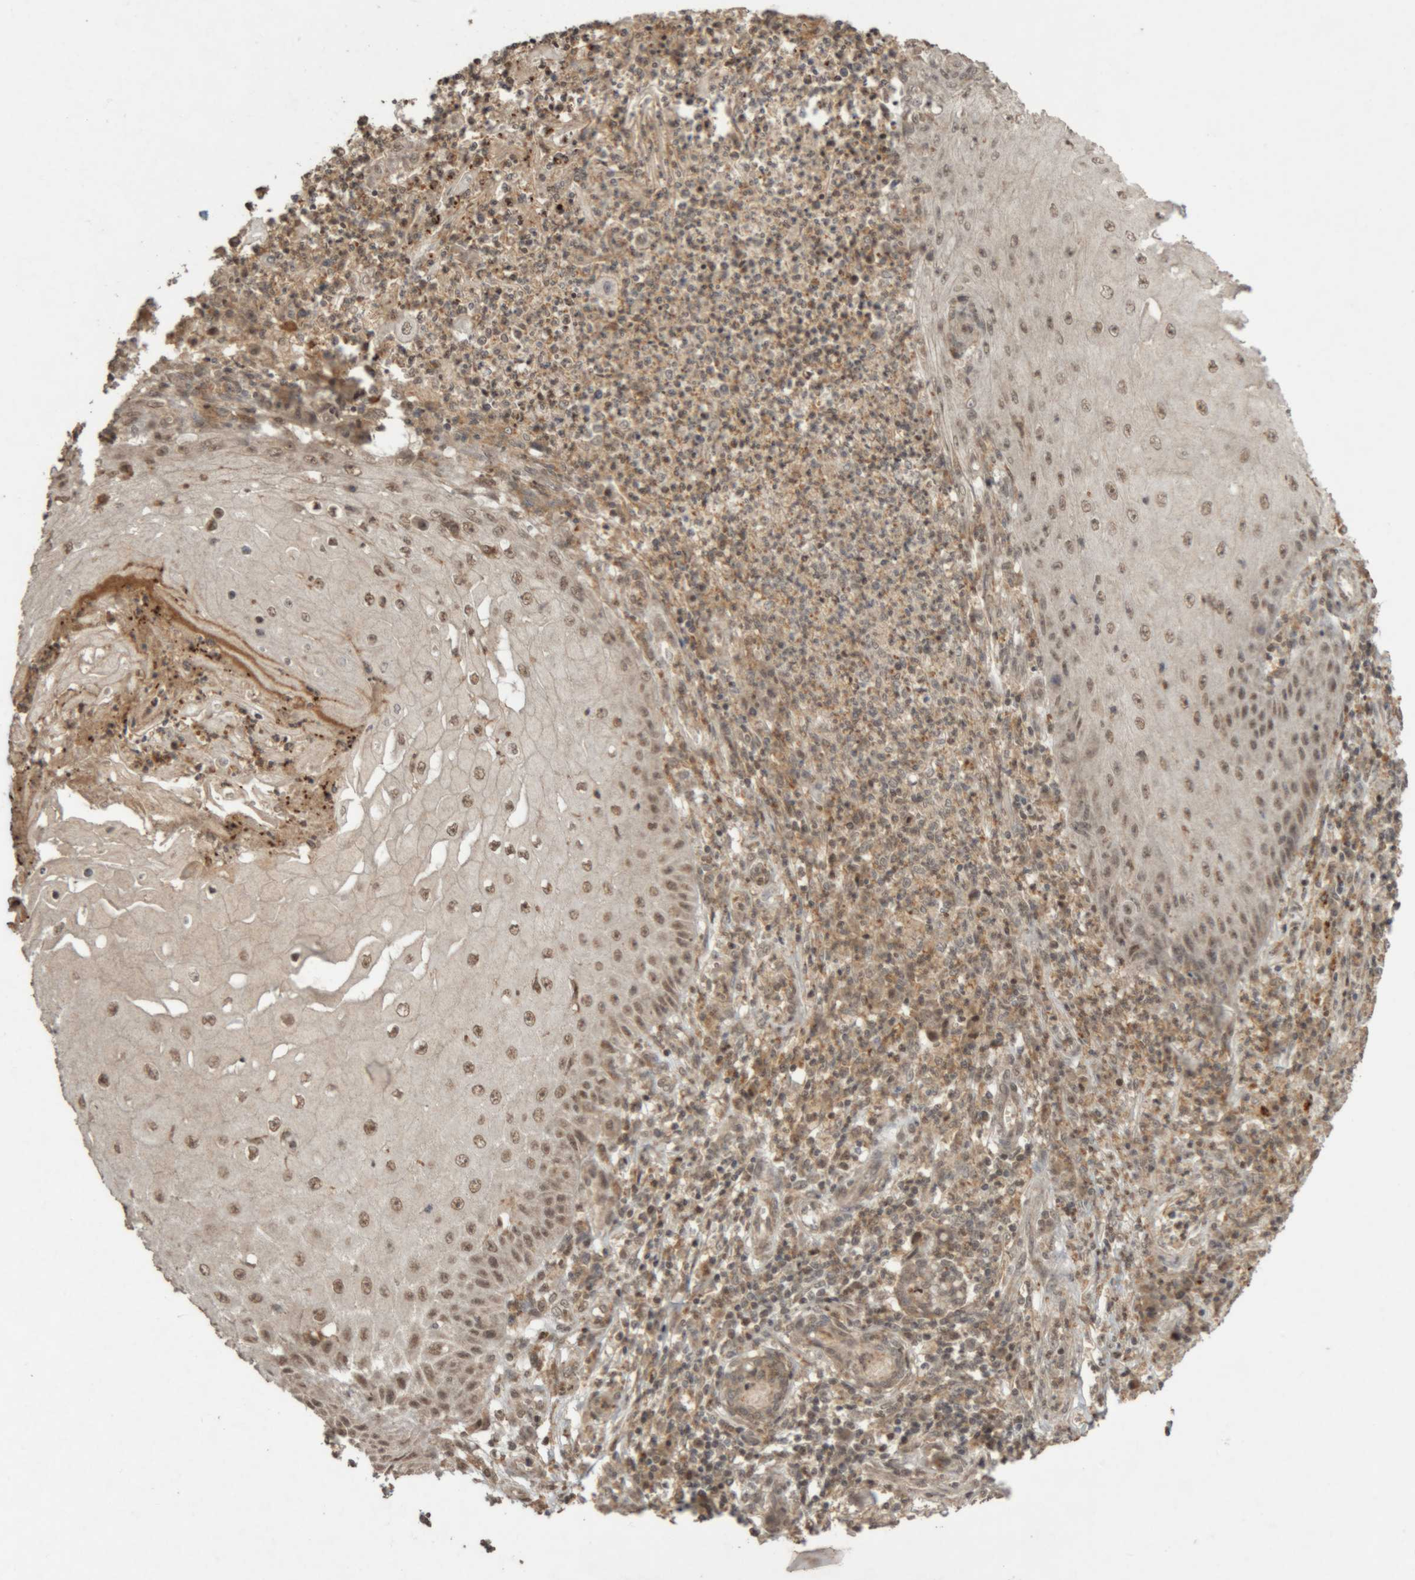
{"staining": {"intensity": "moderate", "quantity": ">75%", "location": "nuclear"}, "tissue": "skin cancer", "cell_type": "Tumor cells", "image_type": "cancer", "snomed": [{"axis": "morphology", "description": "Squamous cell carcinoma, NOS"}, {"axis": "topography", "description": "Skin"}], "caption": "Immunohistochemical staining of squamous cell carcinoma (skin) exhibits medium levels of moderate nuclear staining in about >75% of tumor cells.", "gene": "KEAP1", "patient": {"sex": "female", "age": 73}}